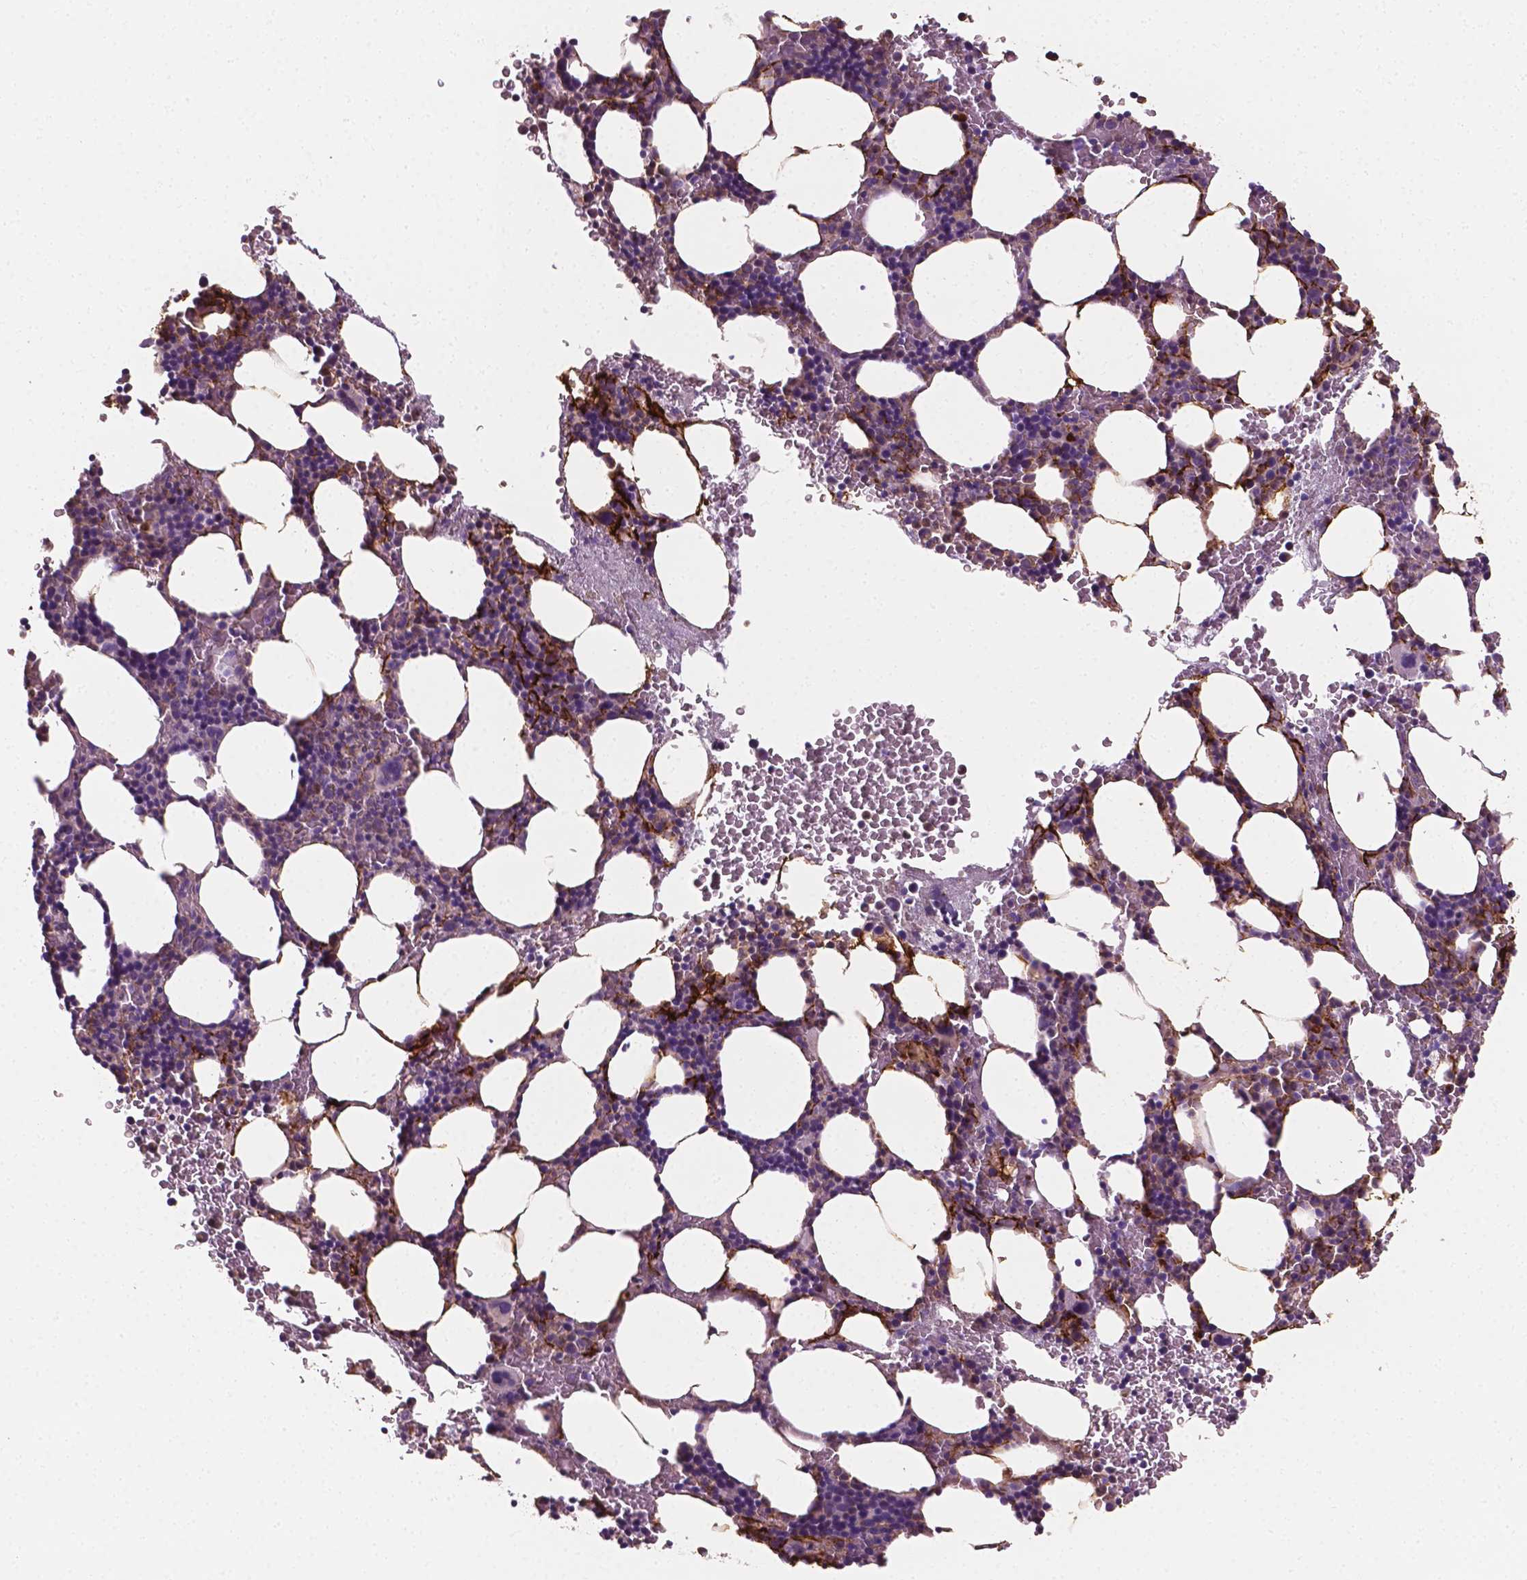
{"staining": {"intensity": "strong", "quantity": "<25%", "location": "cytoplasmic/membranous"}, "tissue": "bone marrow", "cell_type": "Hematopoietic cells", "image_type": "normal", "snomed": [{"axis": "morphology", "description": "Normal tissue, NOS"}, {"axis": "topography", "description": "Bone marrow"}], "caption": "This image reveals unremarkable bone marrow stained with immunohistochemistry to label a protein in brown. The cytoplasmic/membranous of hematopoietic cells show strong positivity for the protein. Nuclei are counter-stained blue.", "gene": "PTX3", "patient": {"sex": "male", "age": 77}}